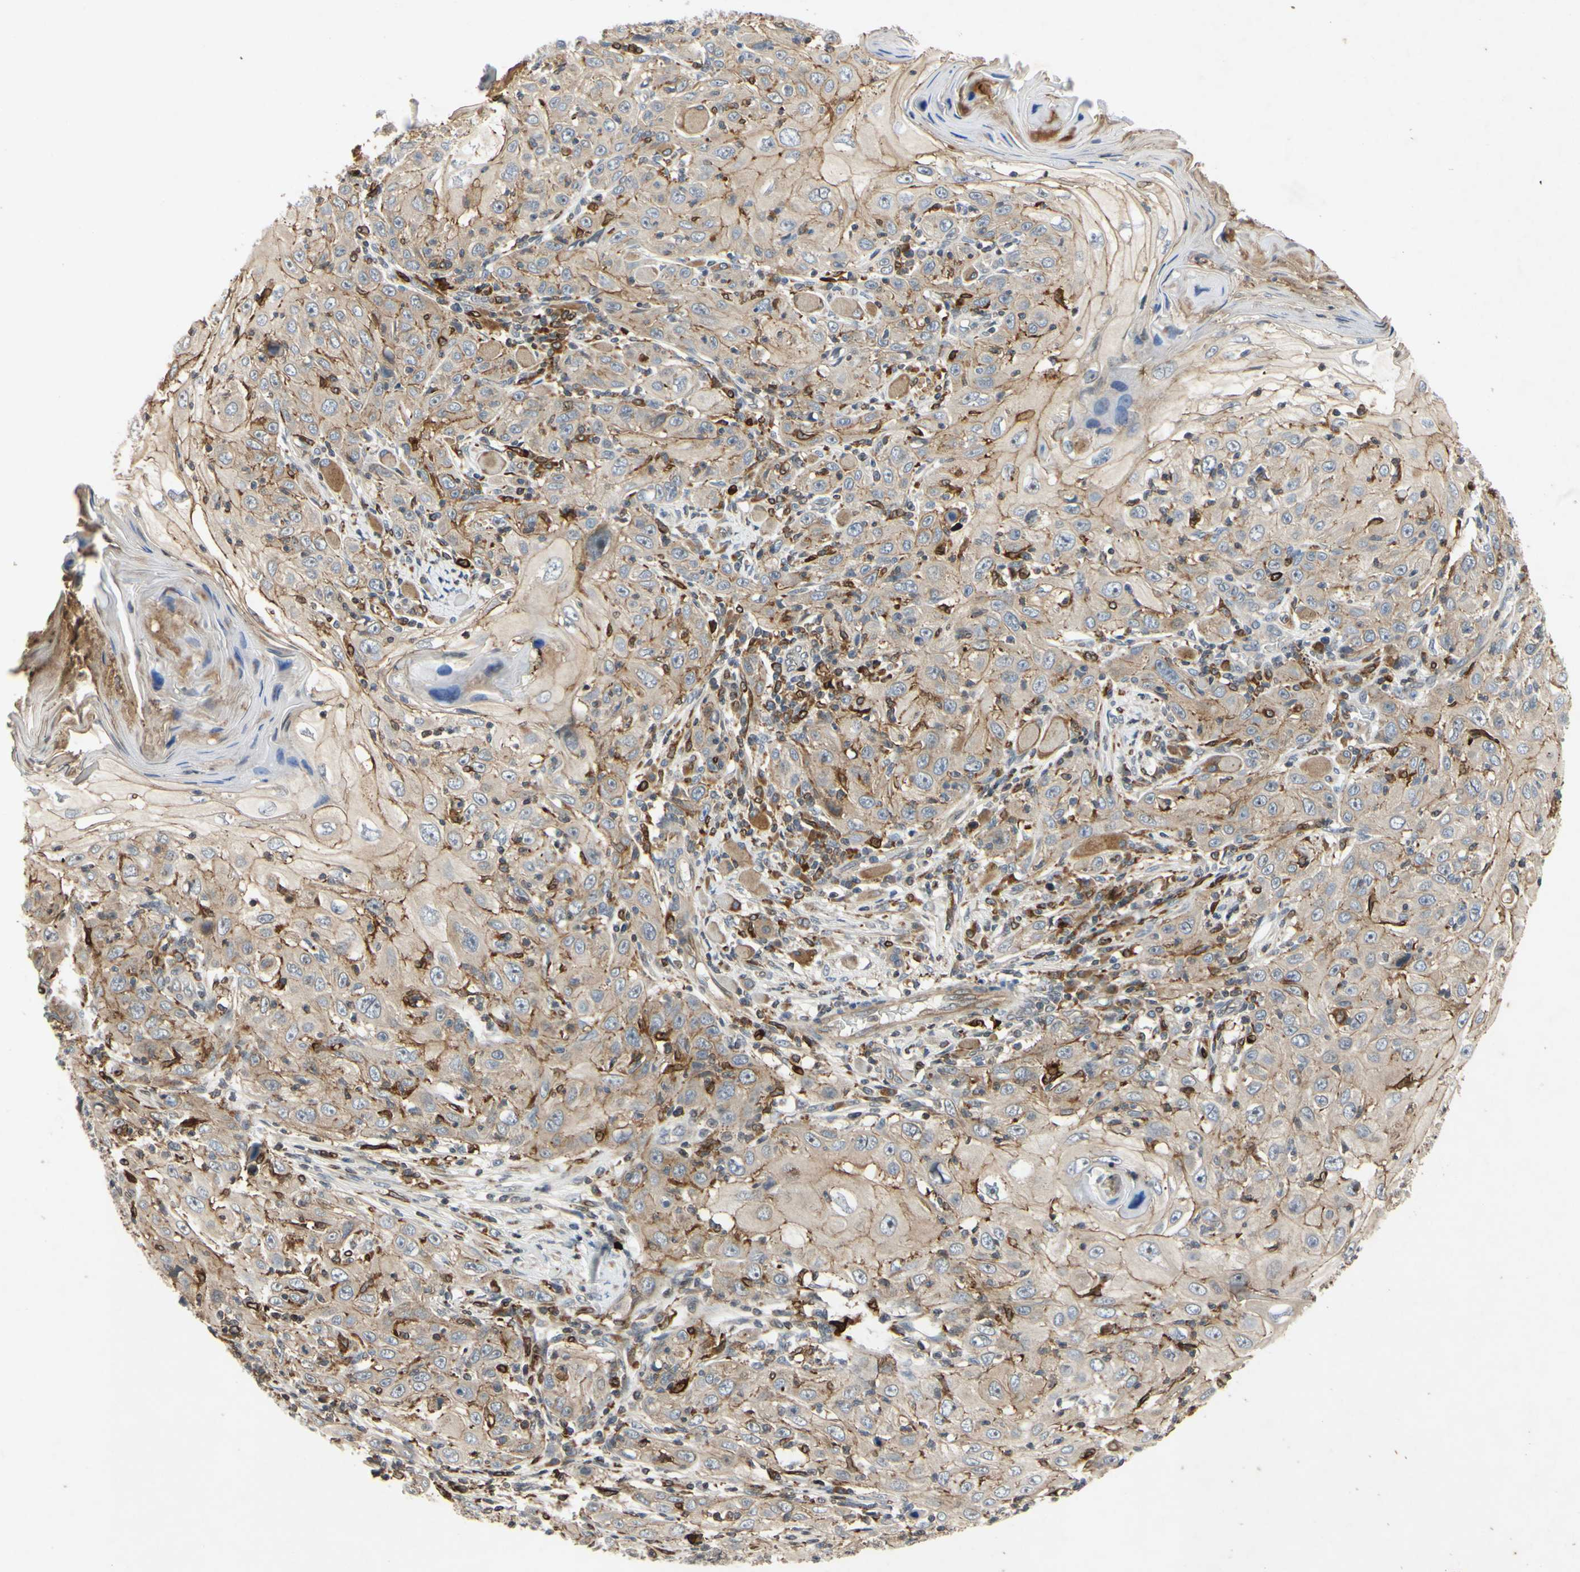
{"staining": {"intensity": "weak", "quantity": ">75%", "location": "cytoplasmic/membranous"}, "tissue": "skin cancer", "cell_type": "Tumor cells", "image_type": "cancer", "snomed": [{"axis": "morphology", "description": "Squamous cell carcinoma, NOS"}, {"axis": "topography", "description": "Skin"}], "caption": "IHC (DAB) staining of skin squamous cell carcinoma displays weak cytoplasmic/membranous protein positivity in approximately >75% of tumor cells.", "gene": "PLXNA2", "patient": {"sex": "female", "age": 88}}